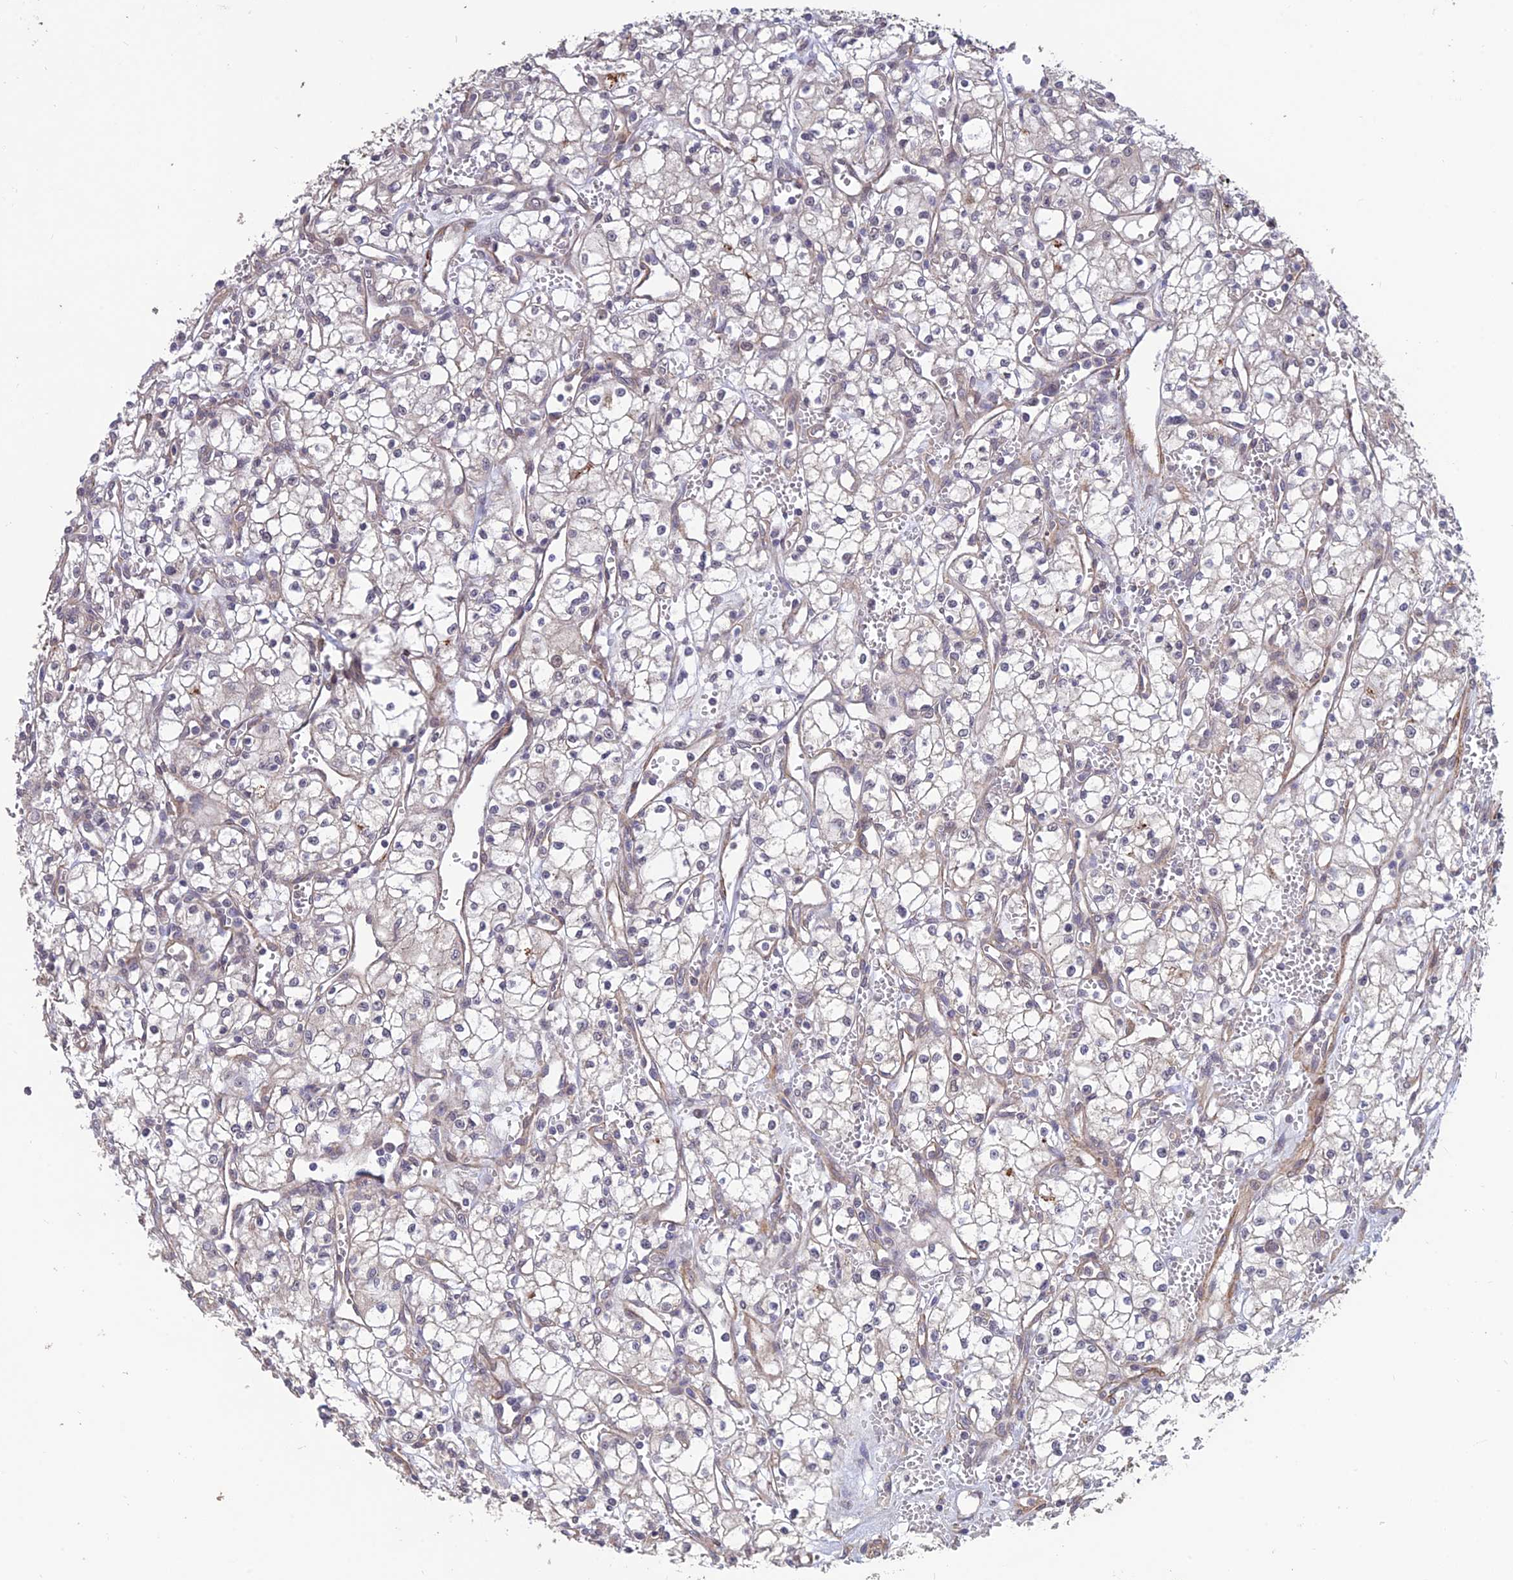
{"staining": {"intensity": "negative", "quantity": "none", "location": "none"}, "tissue": "renal cancer", "cell_type": "Tumor cells", "image_type": "cancer", "snomed": [{"axis": "morphology", "description": "Adenocarcinoma, NOS"}, {"axis": "topography", "description": "Kidney"}], "caption": "The histopathology image demonstrates no significant positivity in tumor cells of renal cancer (adenocarcinoma).", "gene": "PAGR1", "patient": {"sex": "male", "age": 59}}